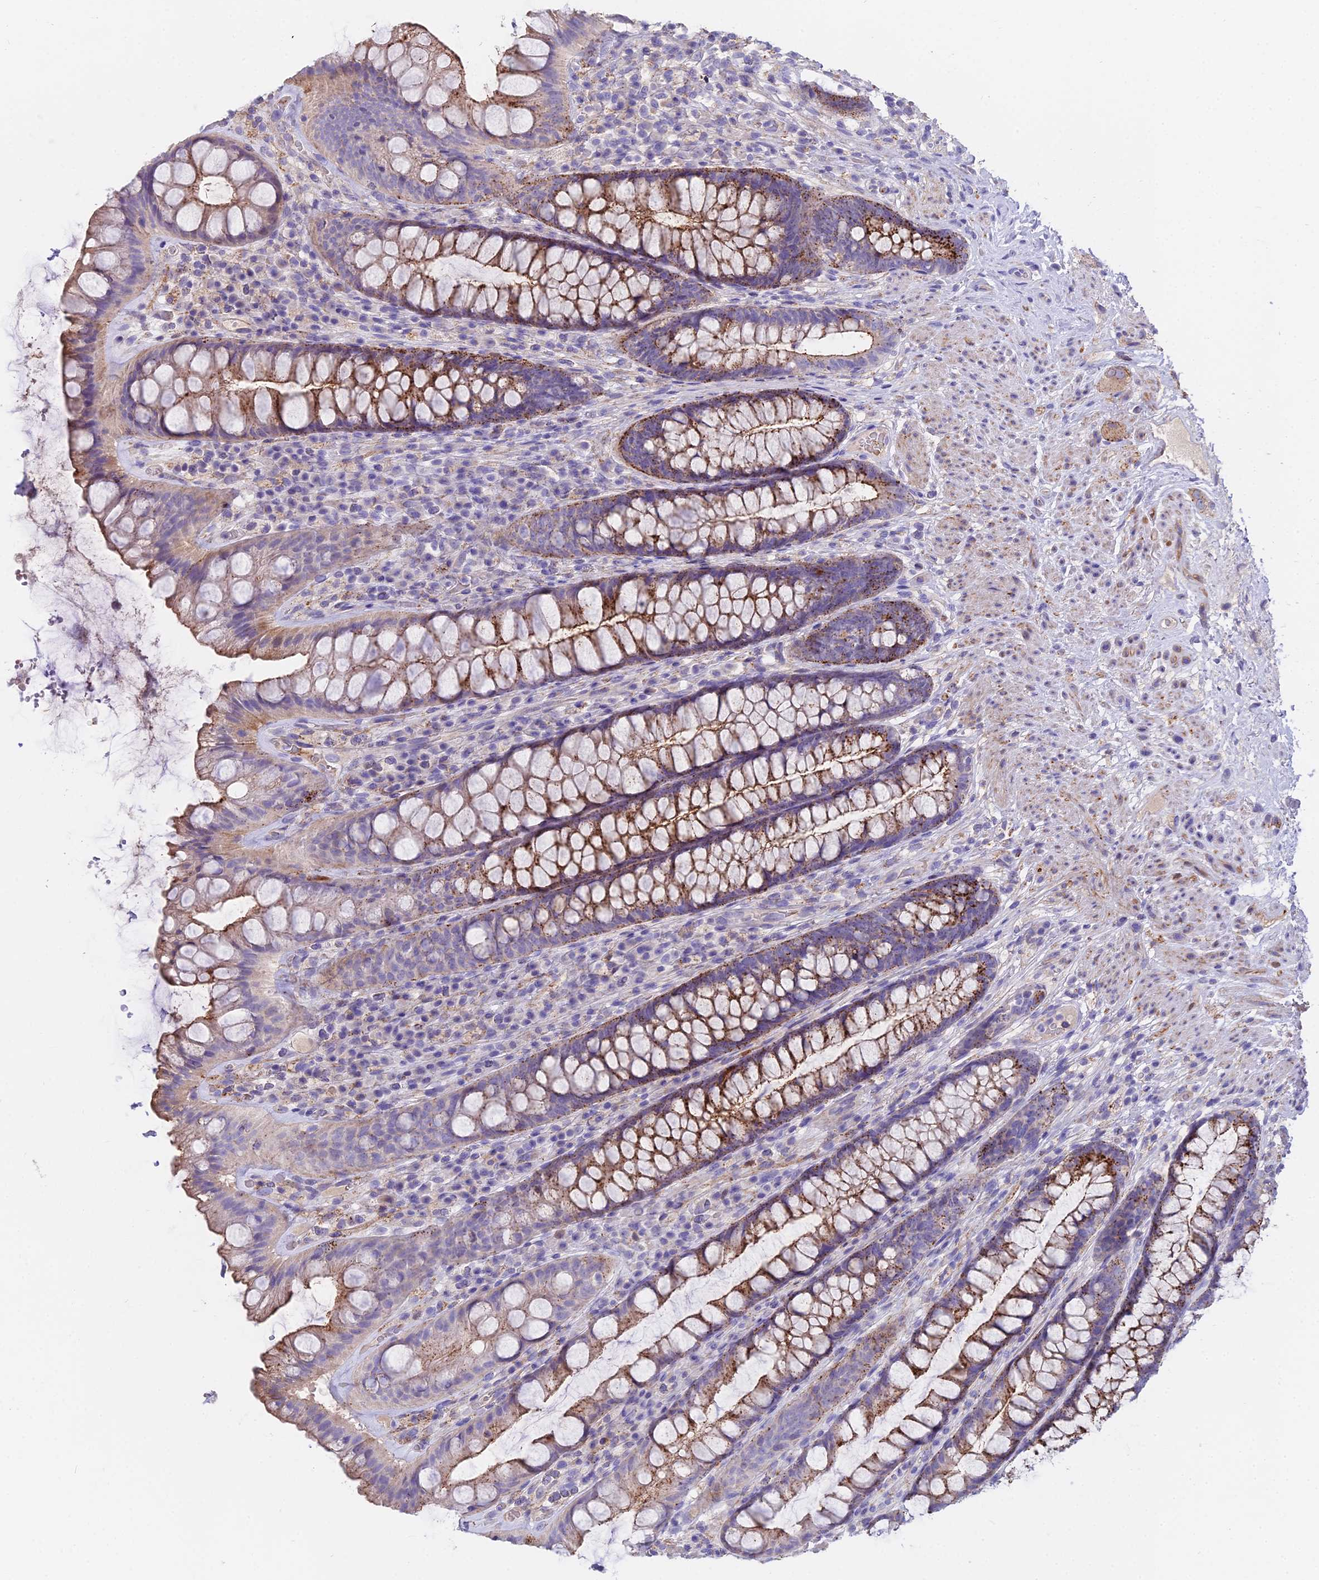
{"staining": {"intensity": "moderate", "quantity": ">75%", "location": "cytoplasmic/membranous"}, "tissue": "rectum", "cell_type": "Glandular cells", "image_type": "normal", "snomed": [{"axis": "morphology", "description": "Normal tissue, NOS"}, {"axis": "topography", "description": "Rectum"}], "caption": "DAB immunohistochemical staining of normal rectum shows moderate cytoplasmic/membranous protein positivity in approximately >75% of glandular cells.", "gene": "FRMPD1", "patient": {"sex": "male", "age": 74}}